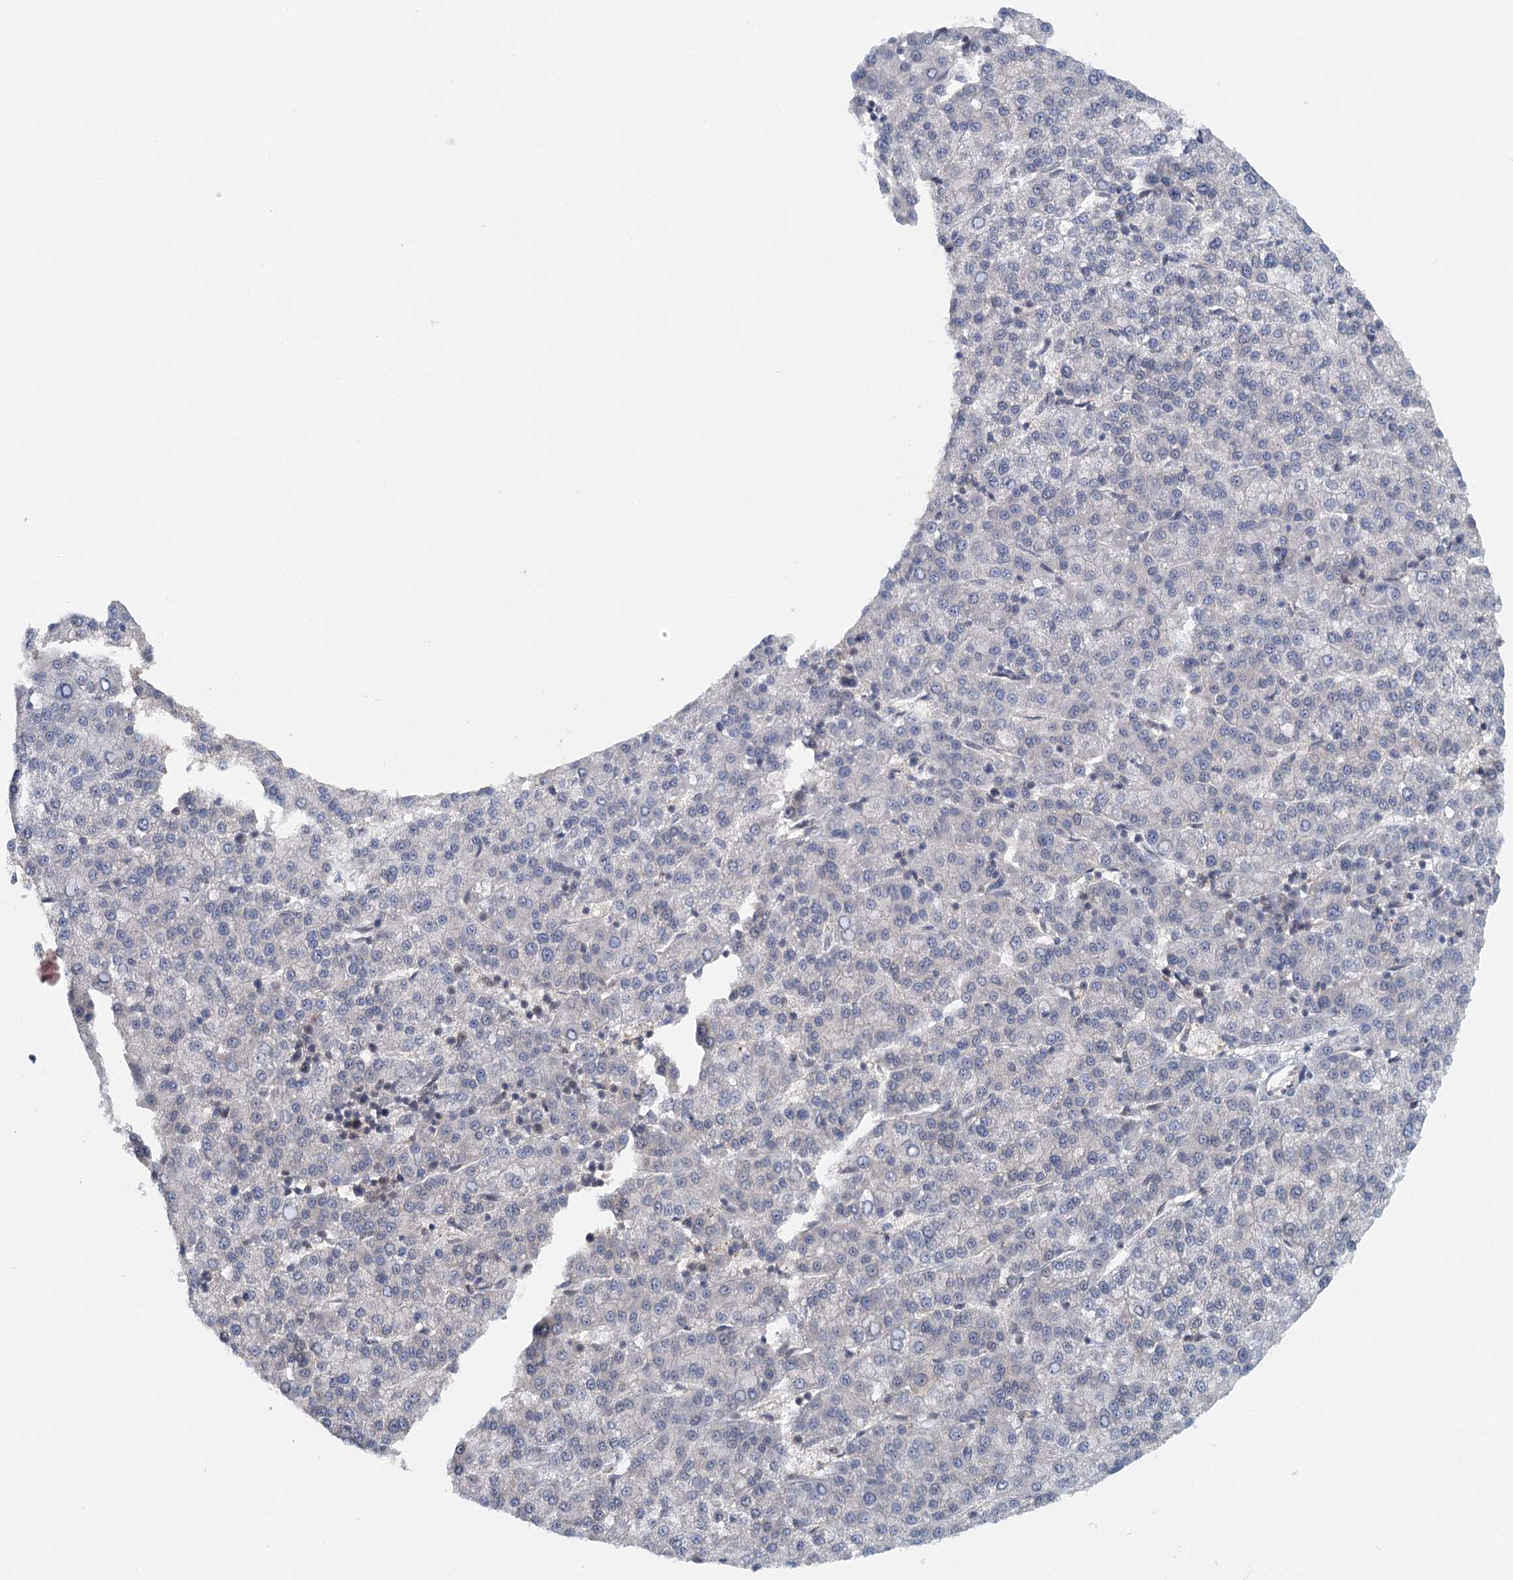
{"staining": {"intensity": "negative", "quantity": "none", "location": "none"}, "tissue": "liver cancer", "cell_type": "Tumor cells", "image_type": "cancer", "snomed": [{"axis": "morphology", "description": "Carcinoma, Hepatocellular, NOS"}, {"axis": "topography", "description": "Liver"}], "caption": "IHC of human liver cancer (hepatocellular carcinoma) demonstrates no expression in tumor cells.", "gene": "TAS2R42", "patient": {"sex": "female", "age": 58}}